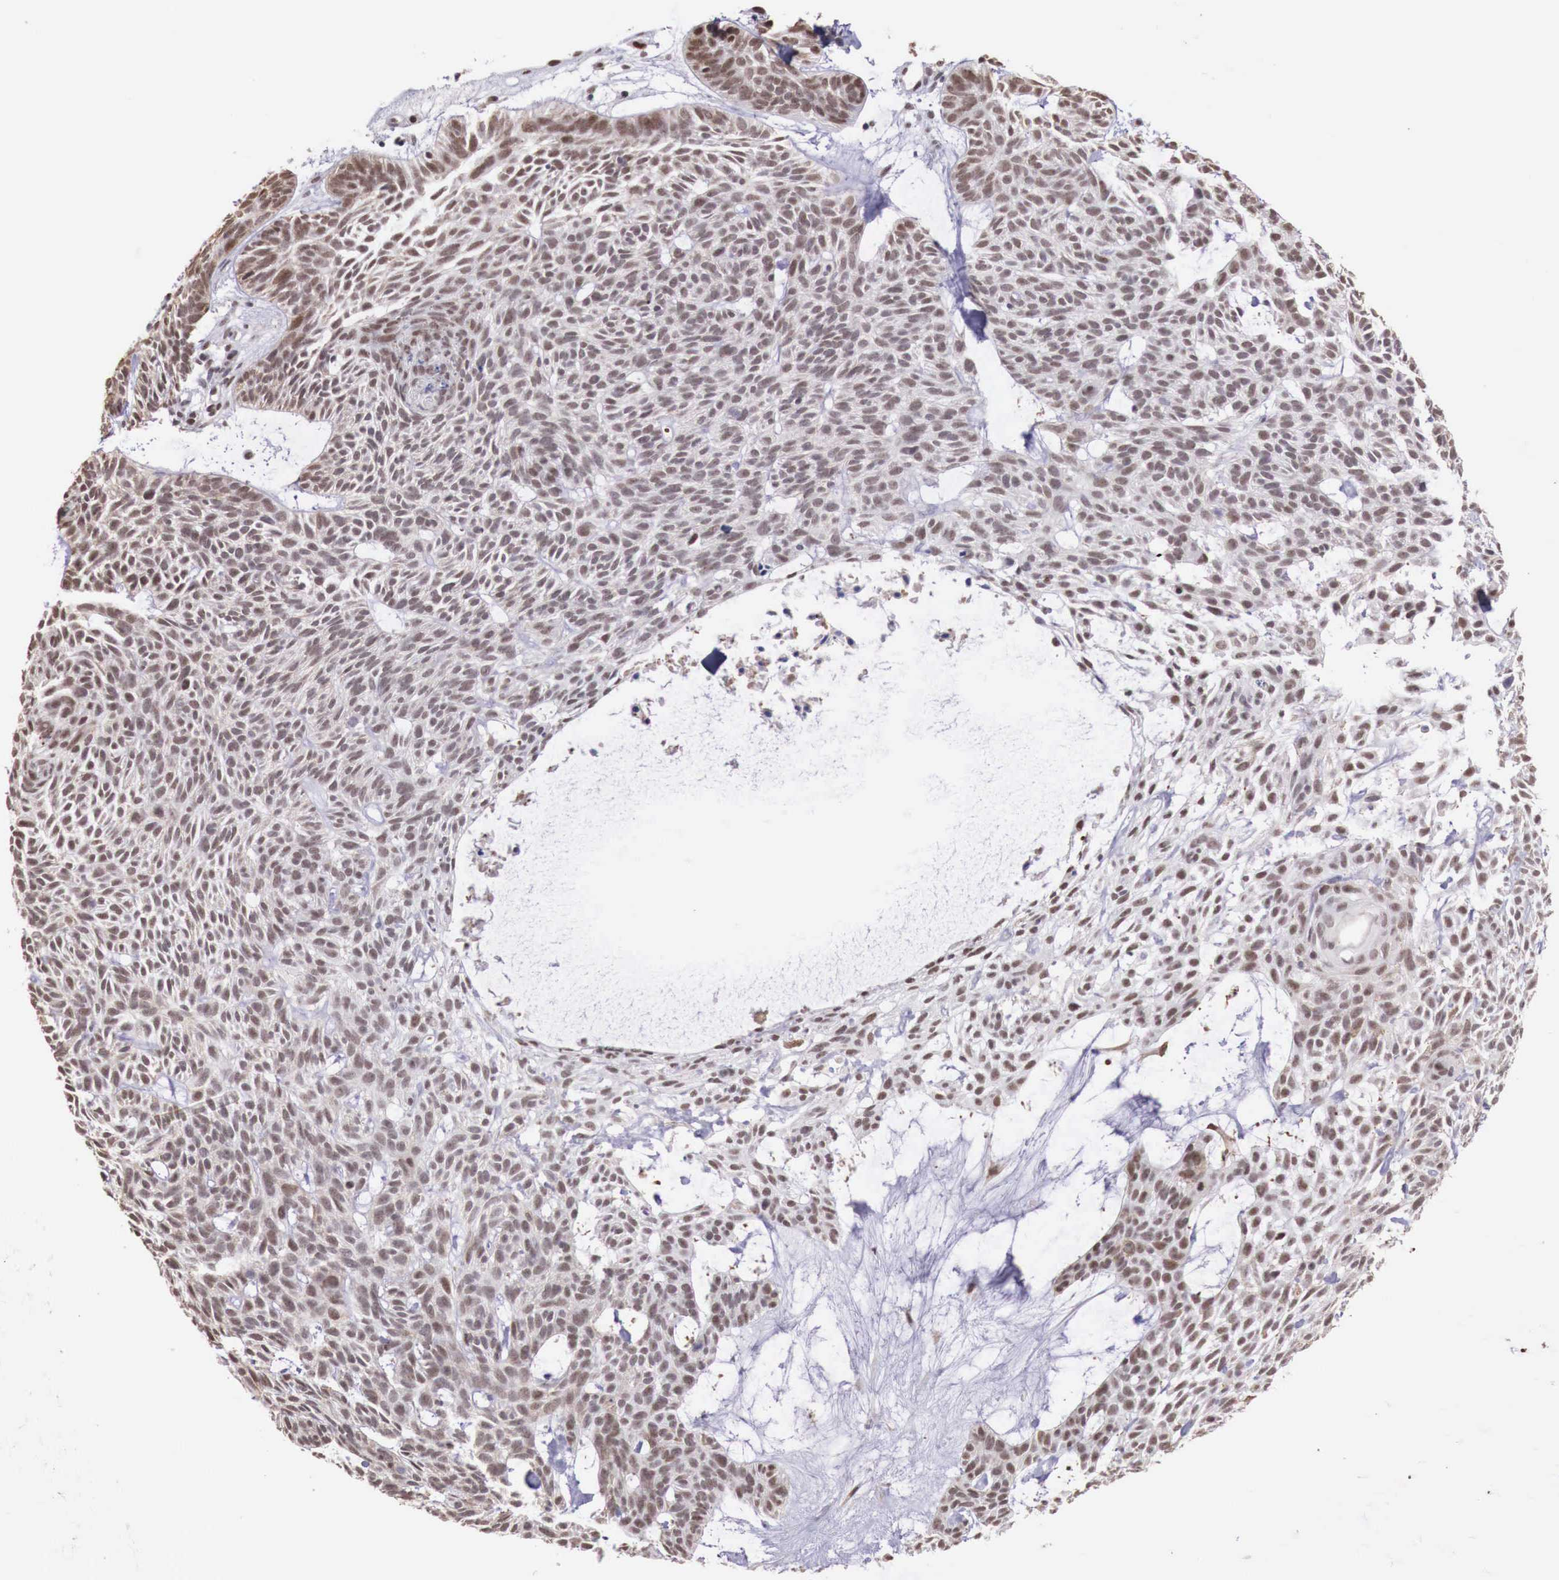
{"staining": {"intensity": "moderate", "quantity": ">75%", "location": "nuclear"}, "tissue": "skin cancer", "cell_type": "Tumor cells", "image_type": "cancer", "snomed": [{"axis": "morphology", "description": "Basal cell carcinoma"}, {"axis": "topography", "description": "Skin"}], "caption": "Skin basal cell carcinoma stained for a protein (brown) shows moderate nuclear positive staining in about >75% of tumor cells.", "gene": "FOXP2", "patient": {"sex": "male", "age": 75}}